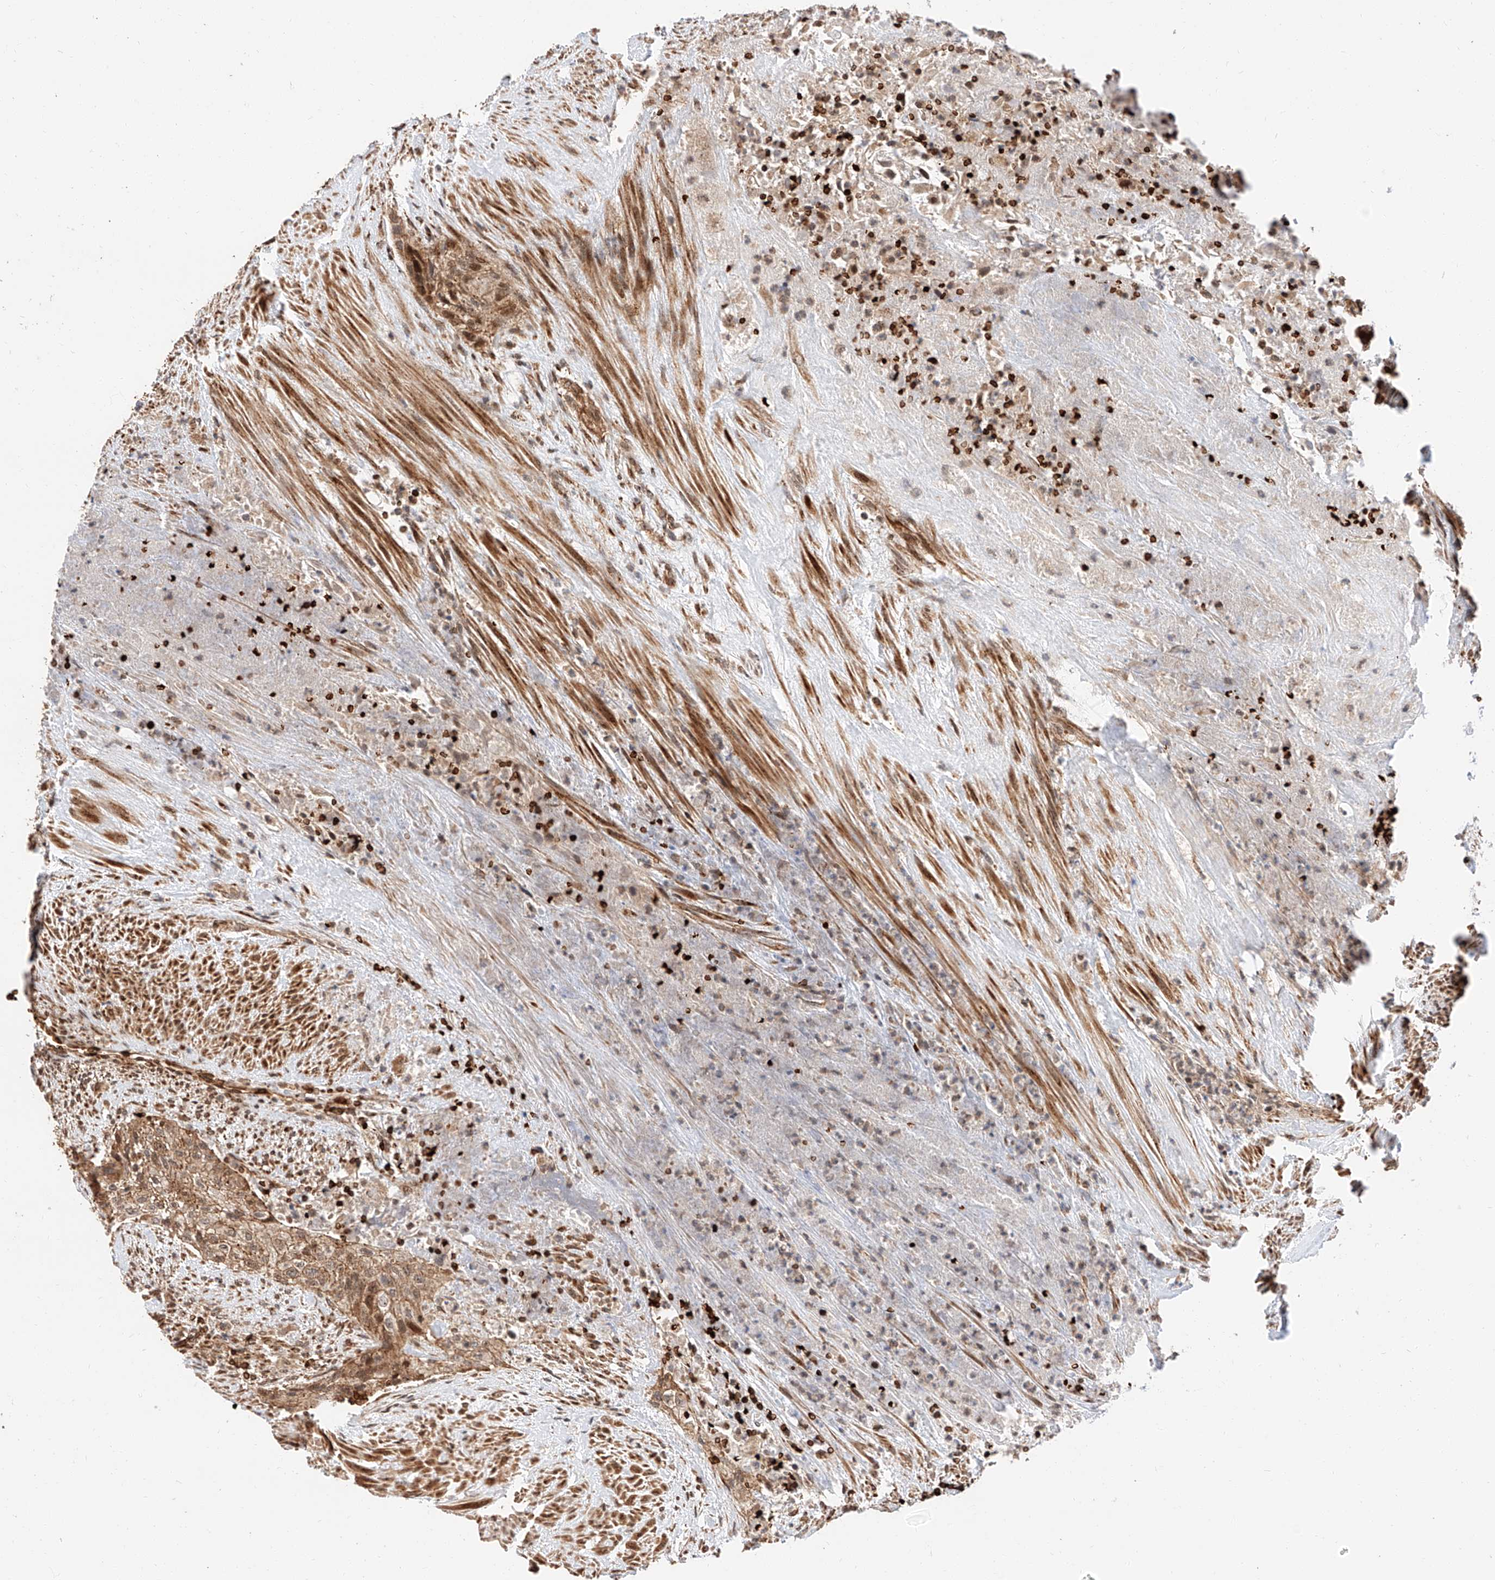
{"staining": {"intensity": "moderate", "quantity": ">75%", "location": "cytoplasmic/membranous,nuclear"}, "tissue": "urothelial cancer", "cell_type": "Tumor cells", "image_type": "cancer", "snomed": [{"axis": "morphology", "description": "Urothelial carcinoma, High grade"}, {"axis": "topography", "description": "Urinary bladder"}], "caption": "Urothelial cancer was stained to show a protein in brown. There is medium levels of moderate cytoplasmic/membranous and nuclear positivity in about >75% of tumor cells.", "gene": "THTPA", "patient": {"sex": "male", "age": 35}}